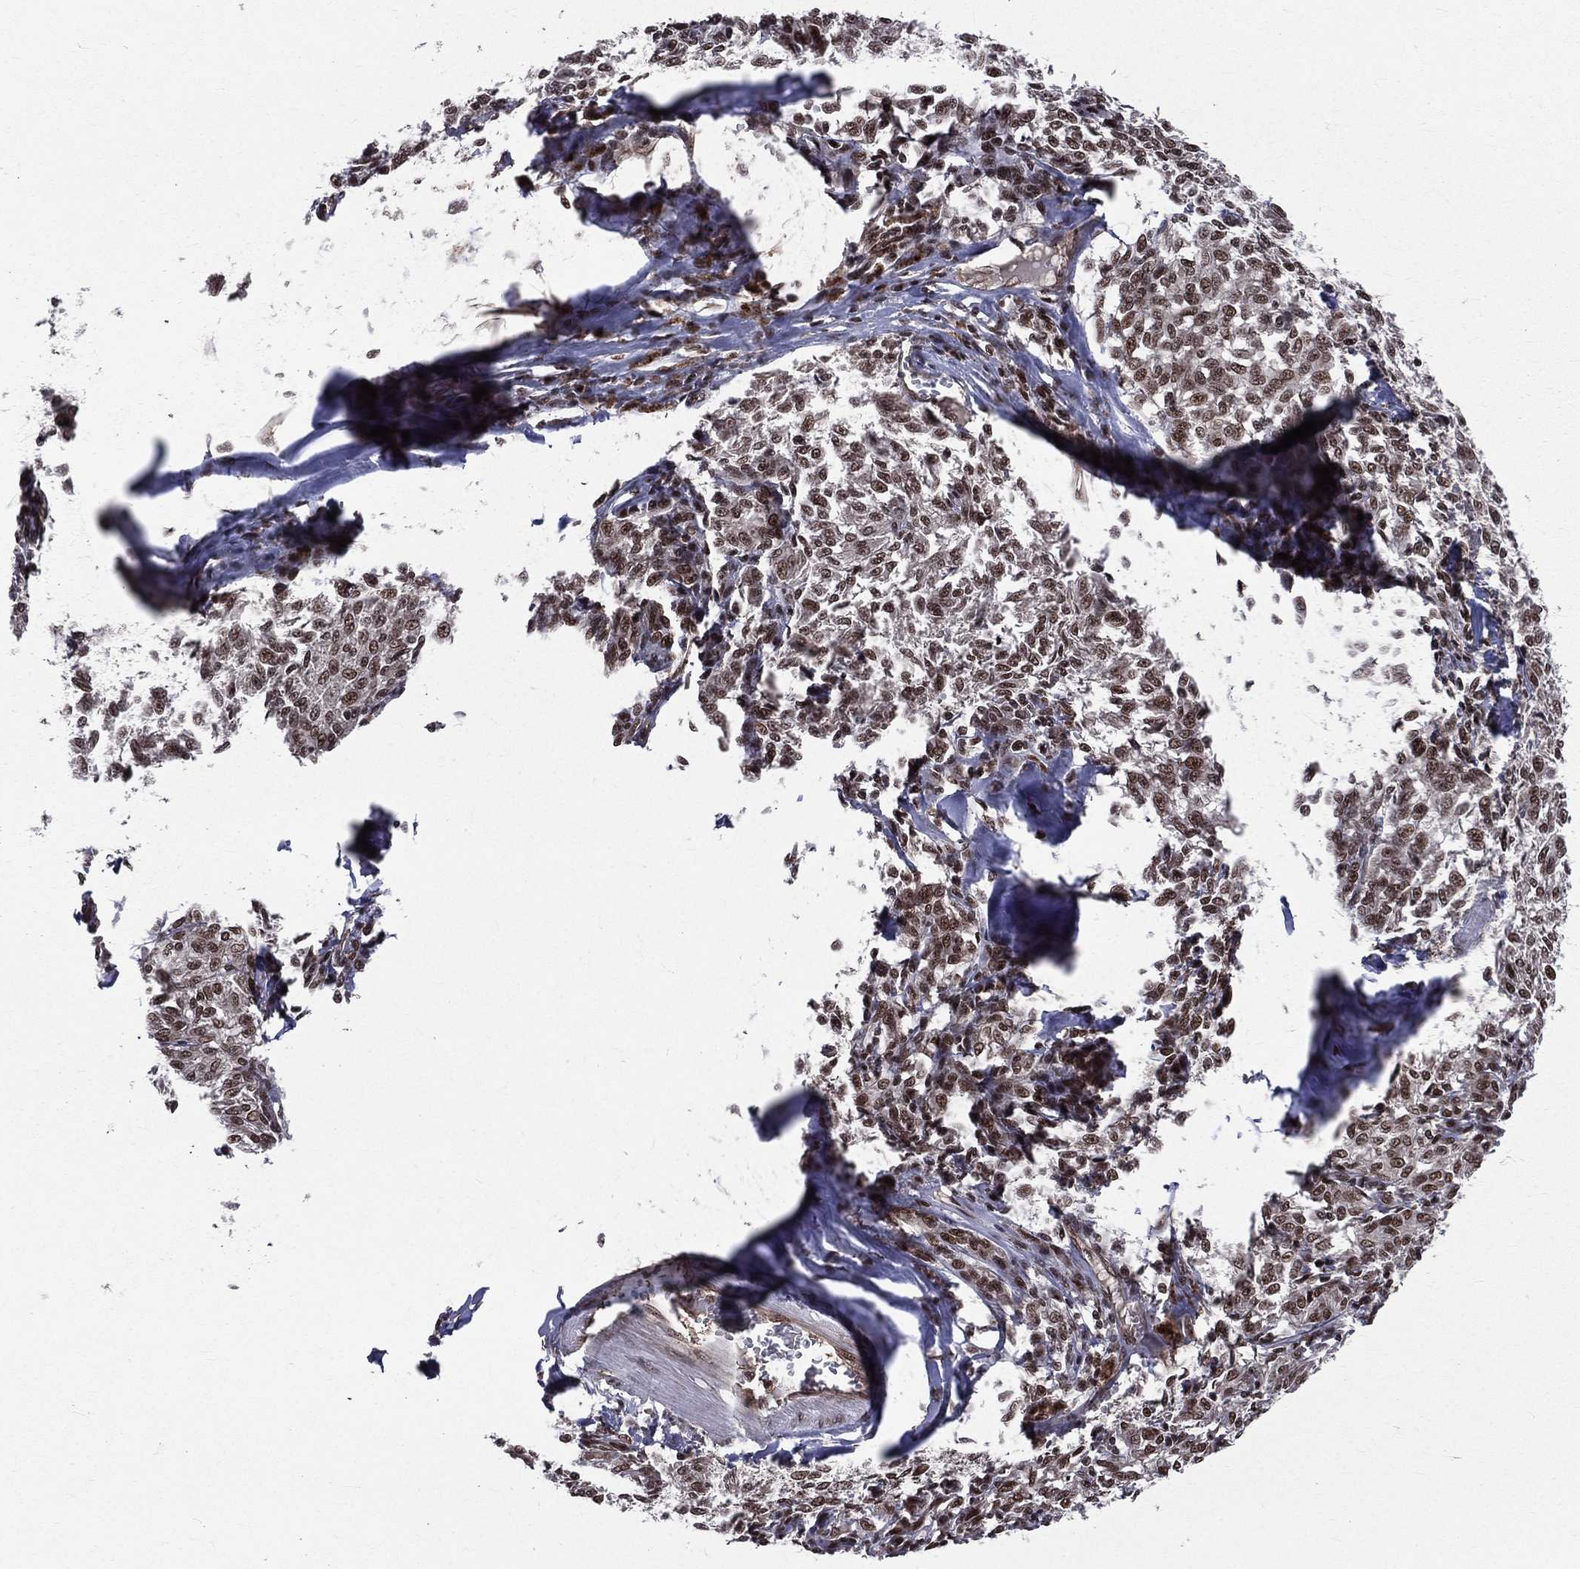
{"staining": {"intensity": "moderate", "quantity": "25%-75%", "location": "nuclear"}, "tissue": "melanoma", "cell_type": "Tumor cells", "image_type": "cancer", "snomed": [{"axis": "morphology", "description": "Malignant melanoma, NOS"}, {"axis": "topography", "description": "Skin"}], "caption": "Melanoma stained with a brown dye exhibits moderate nuclear positive staining in approximately 25%-75% of tumor cells.", "gene": "SMC3", "patient": {"sex": "female", "age": 72}}